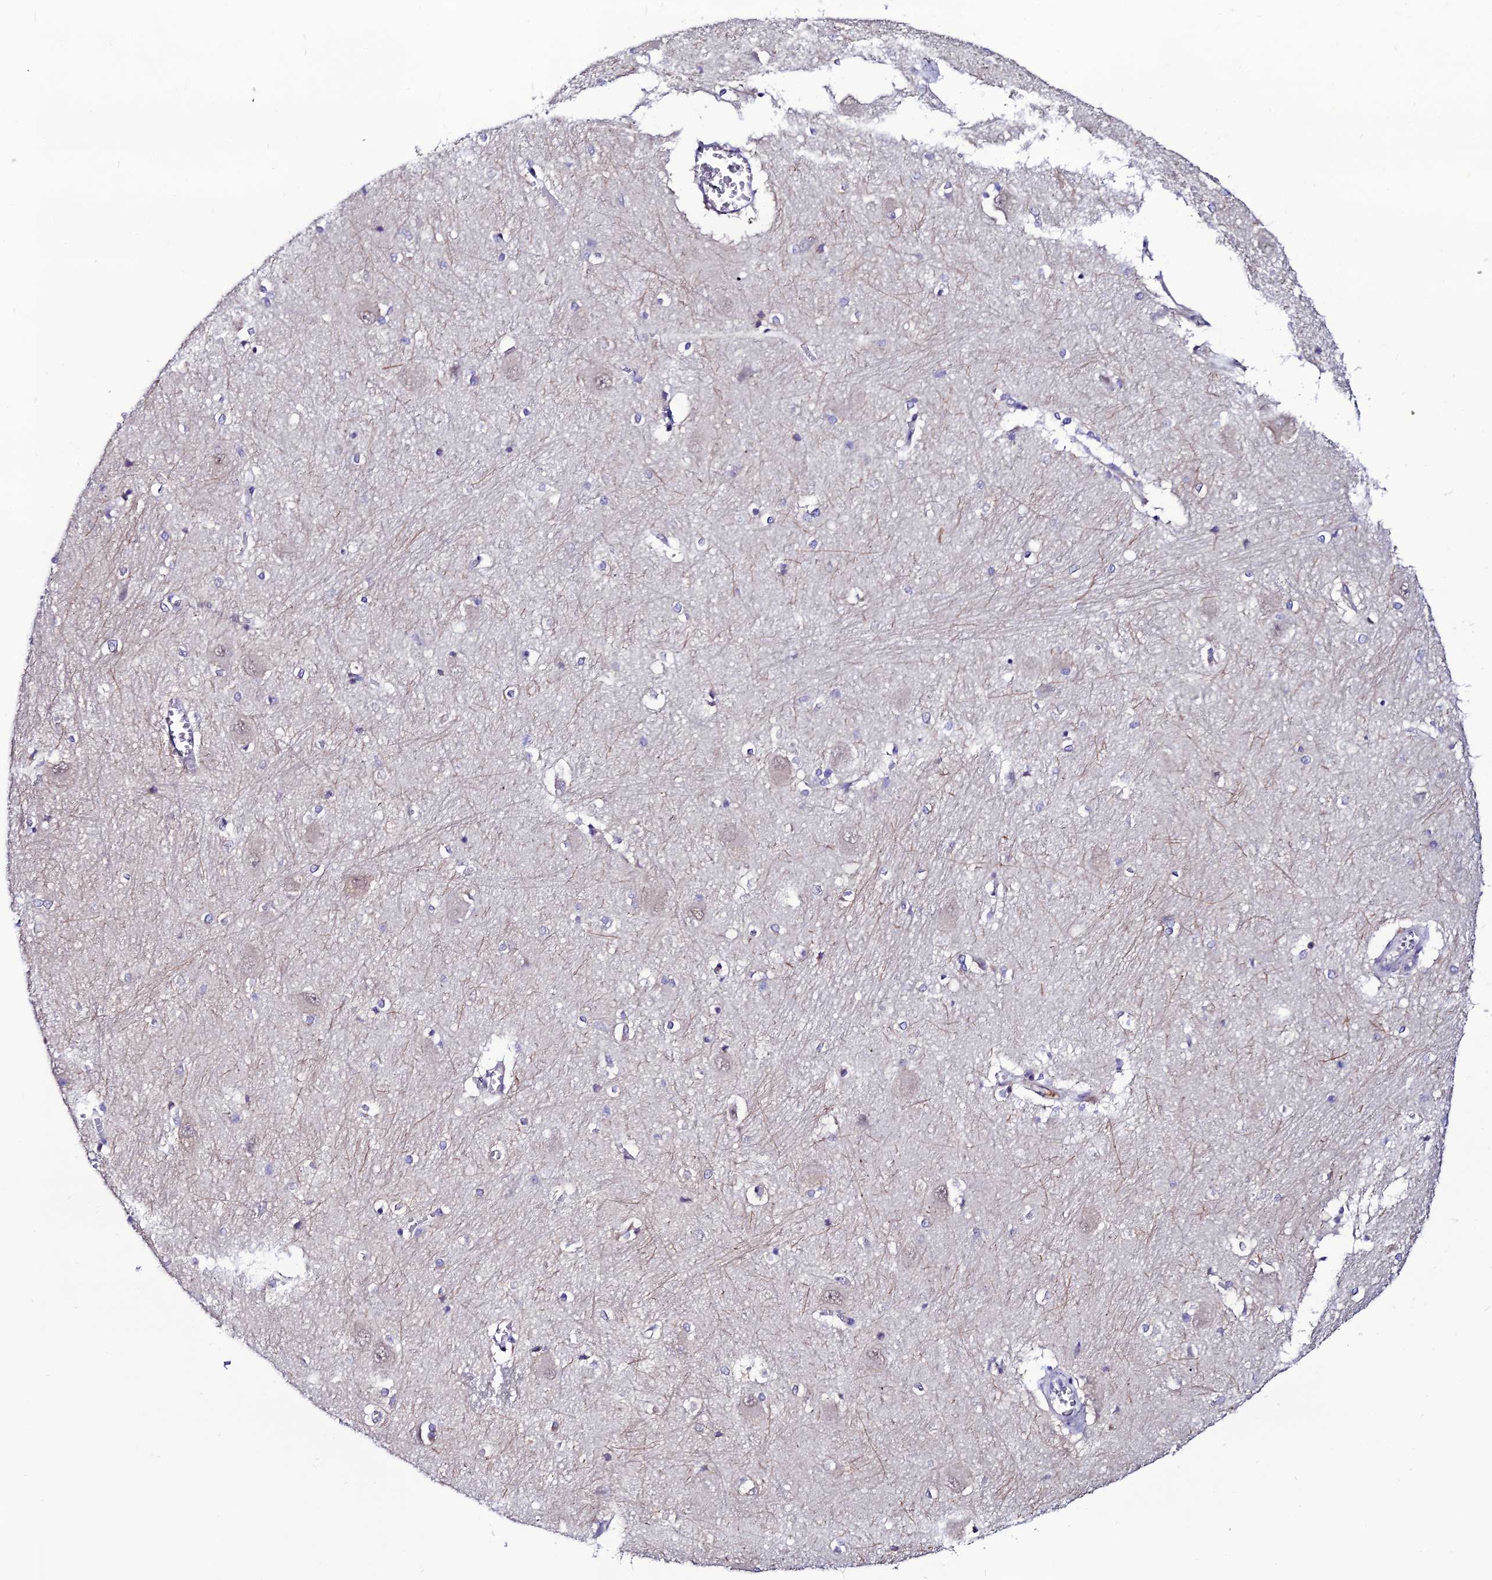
{"staining": {"intensity": "weak", "quantity": "<25%", "location": "cytoplasmic/membranous"}, "tissue": "caudate", "cell_type": "Glial cells", "image_type": "normal", "snomed": [{"axis": "morphology", "description": "Normal tissue, NOS"}, {"axis": "topography", "description": "Lateral ventricle wall"}], "caption": "An immunohistochemistry photomicrograph of unremarkable caudate is shown. There is no staining in glial cells of caudate.", "gene": "FZD8", "patient": {"sex": "male", "age": 37}}